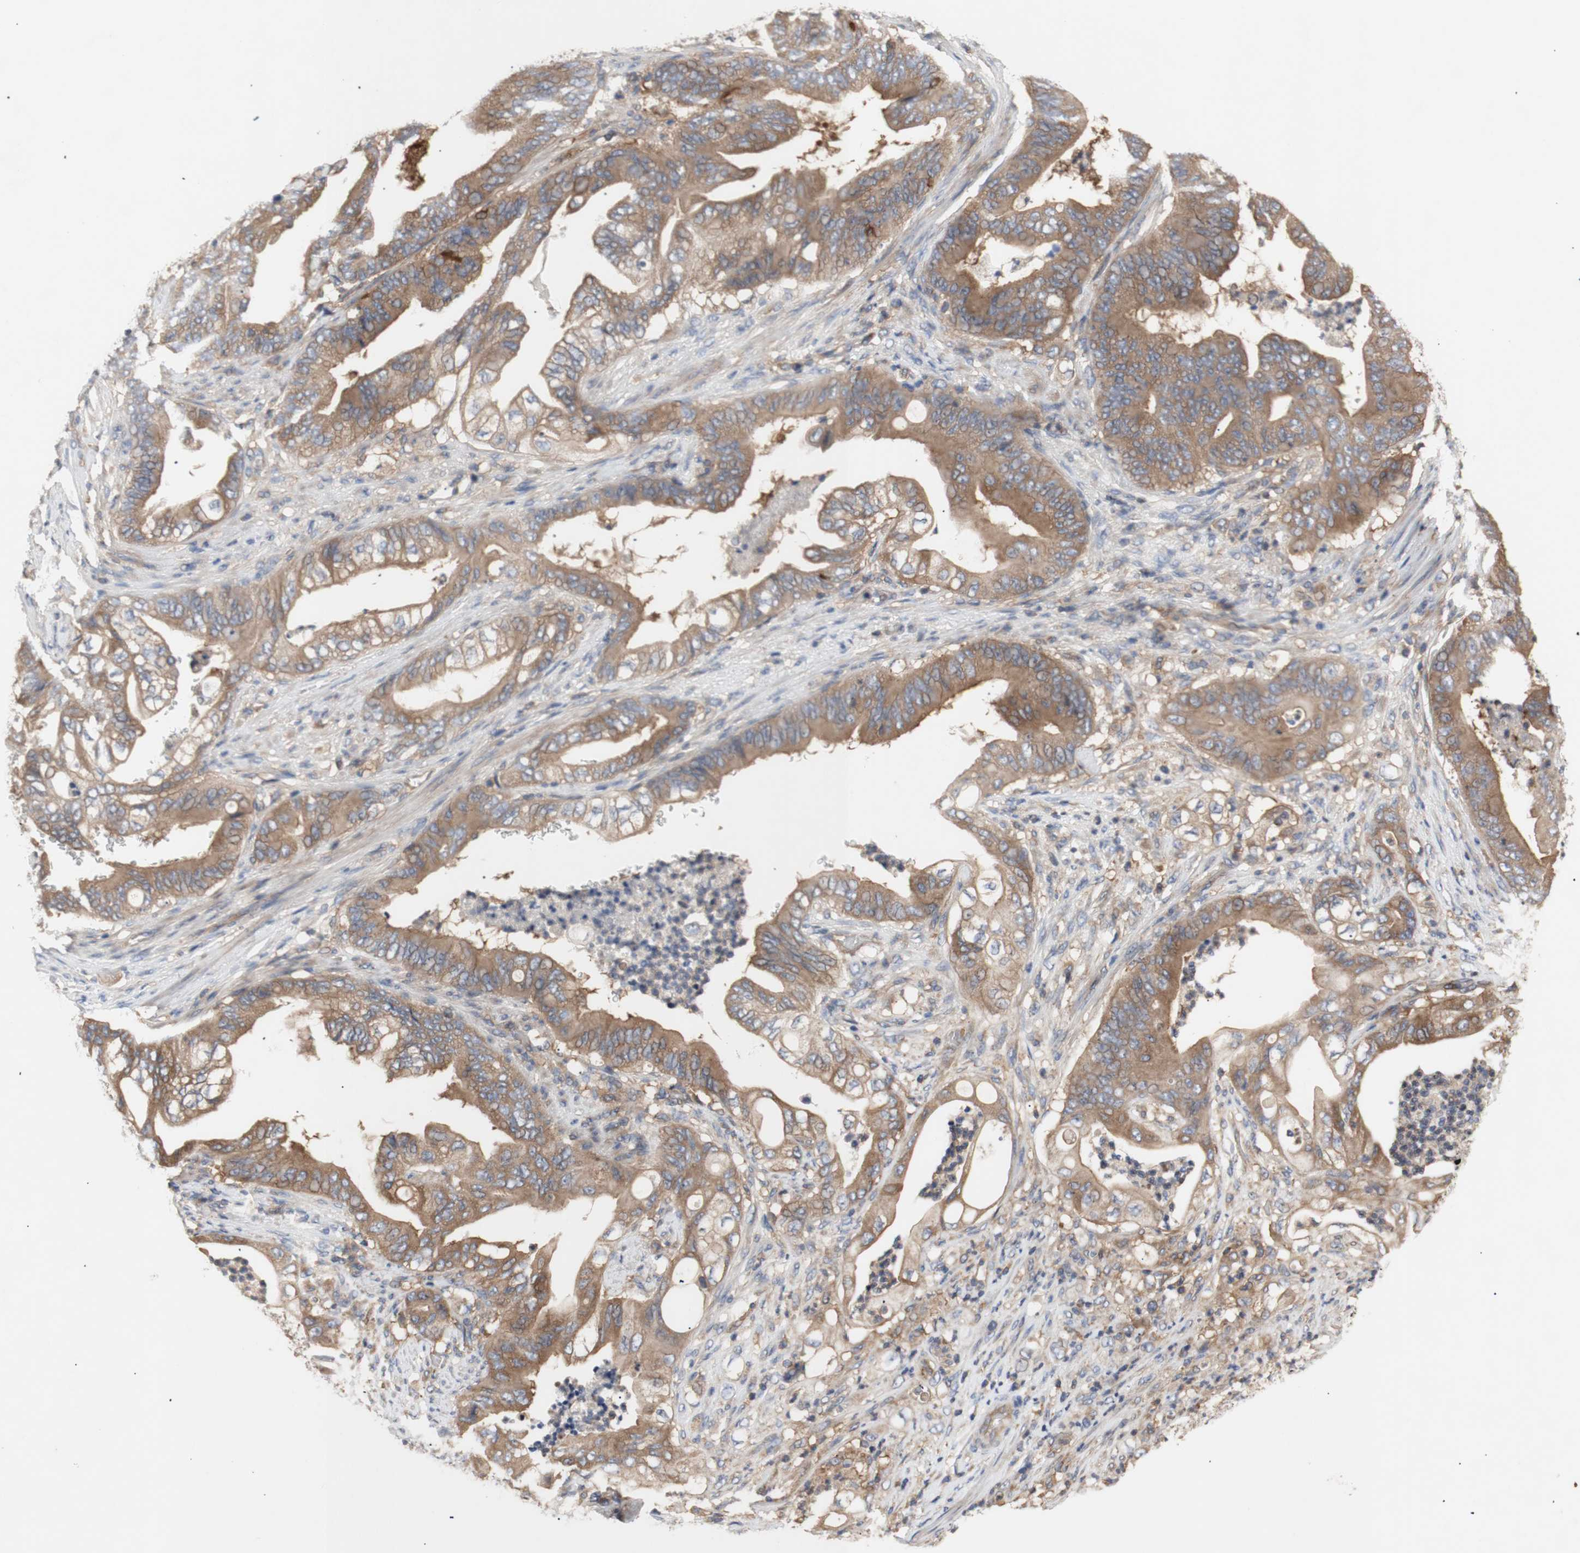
{"staining": {"intensity": "moderate", "quantity": ">75%", "location": "cytoplasmic/membranous"}, "tissue": "stomach cancer", "cell_type": "Tumor cells", "image_type": "cancer", "snomed": [{"axis": "morphology", "description": "Adenocarcinoma, NOS"}, {"axis": "topography", "description": "Stomach"}], "caption": "This photomicrograph exhibits IHC staining of human adenocarcinoma (stomach), with medium moderate cytoplasmic/membranous expression in about >75% of tumor cells.", "gene": "IKBKG", "patient": {"sex": "female", "age": 73}}